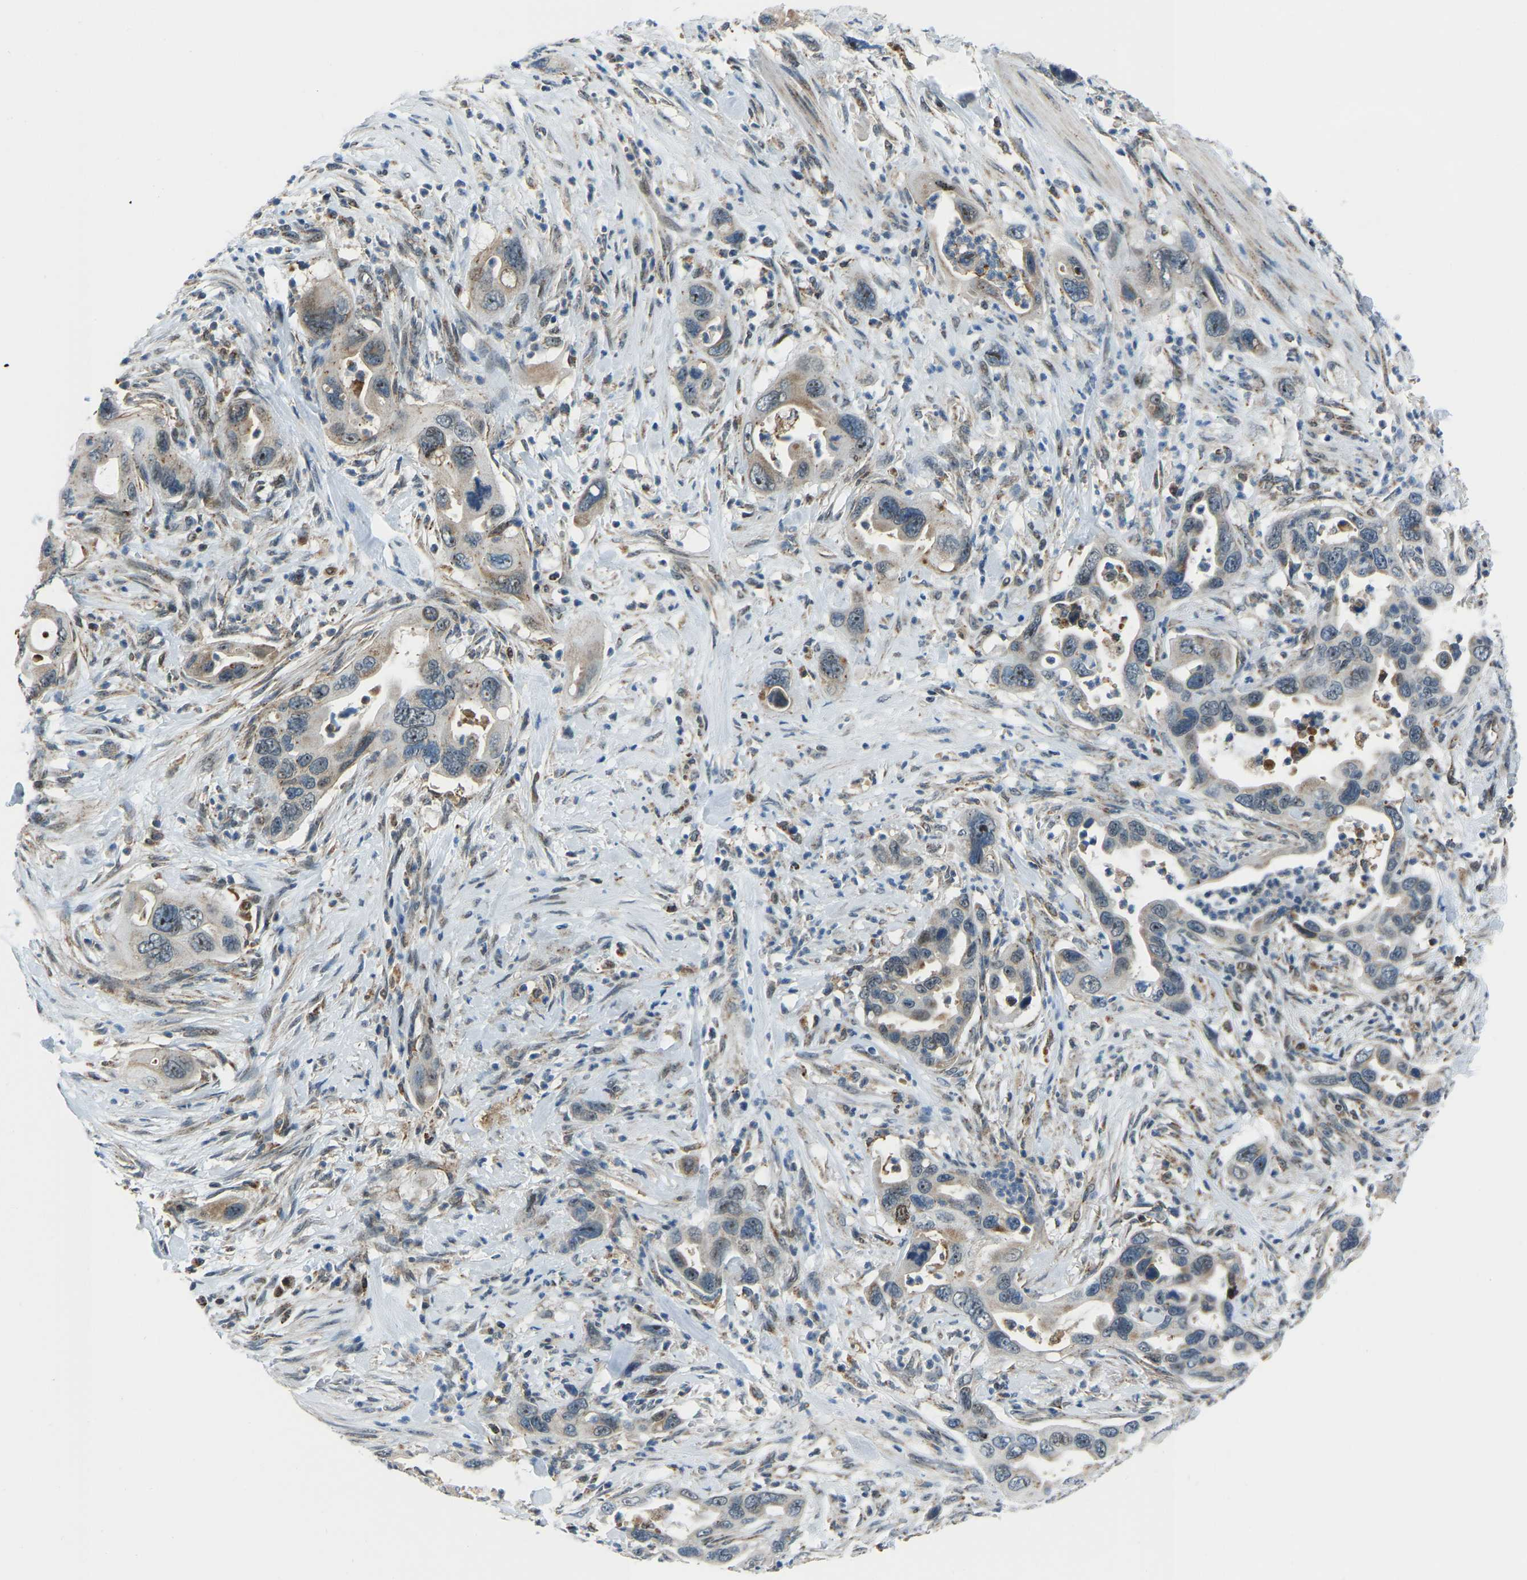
{"staining": {"intensity": "weak", "quantity": "<25%", "location": "cytoplasmic/membranous"}, "tissue": "pancreatic cancer", "cell_type": "Tumor cells", "image_type": "cancer", "snomed": [{"axis": "morphology", "description": "Adenocarcinoma, NOS"}, {"axis": "topography", "description": "Pancreas"}], "caption": "High magnification brightfield microscopy of pancreatic cancer stained with DAB (brown) and counterstained with hematoxylin (blue): tumor cells show no significant staining.", "gene": "RBM33", "patient": {"sex": "female", "age": 70}}